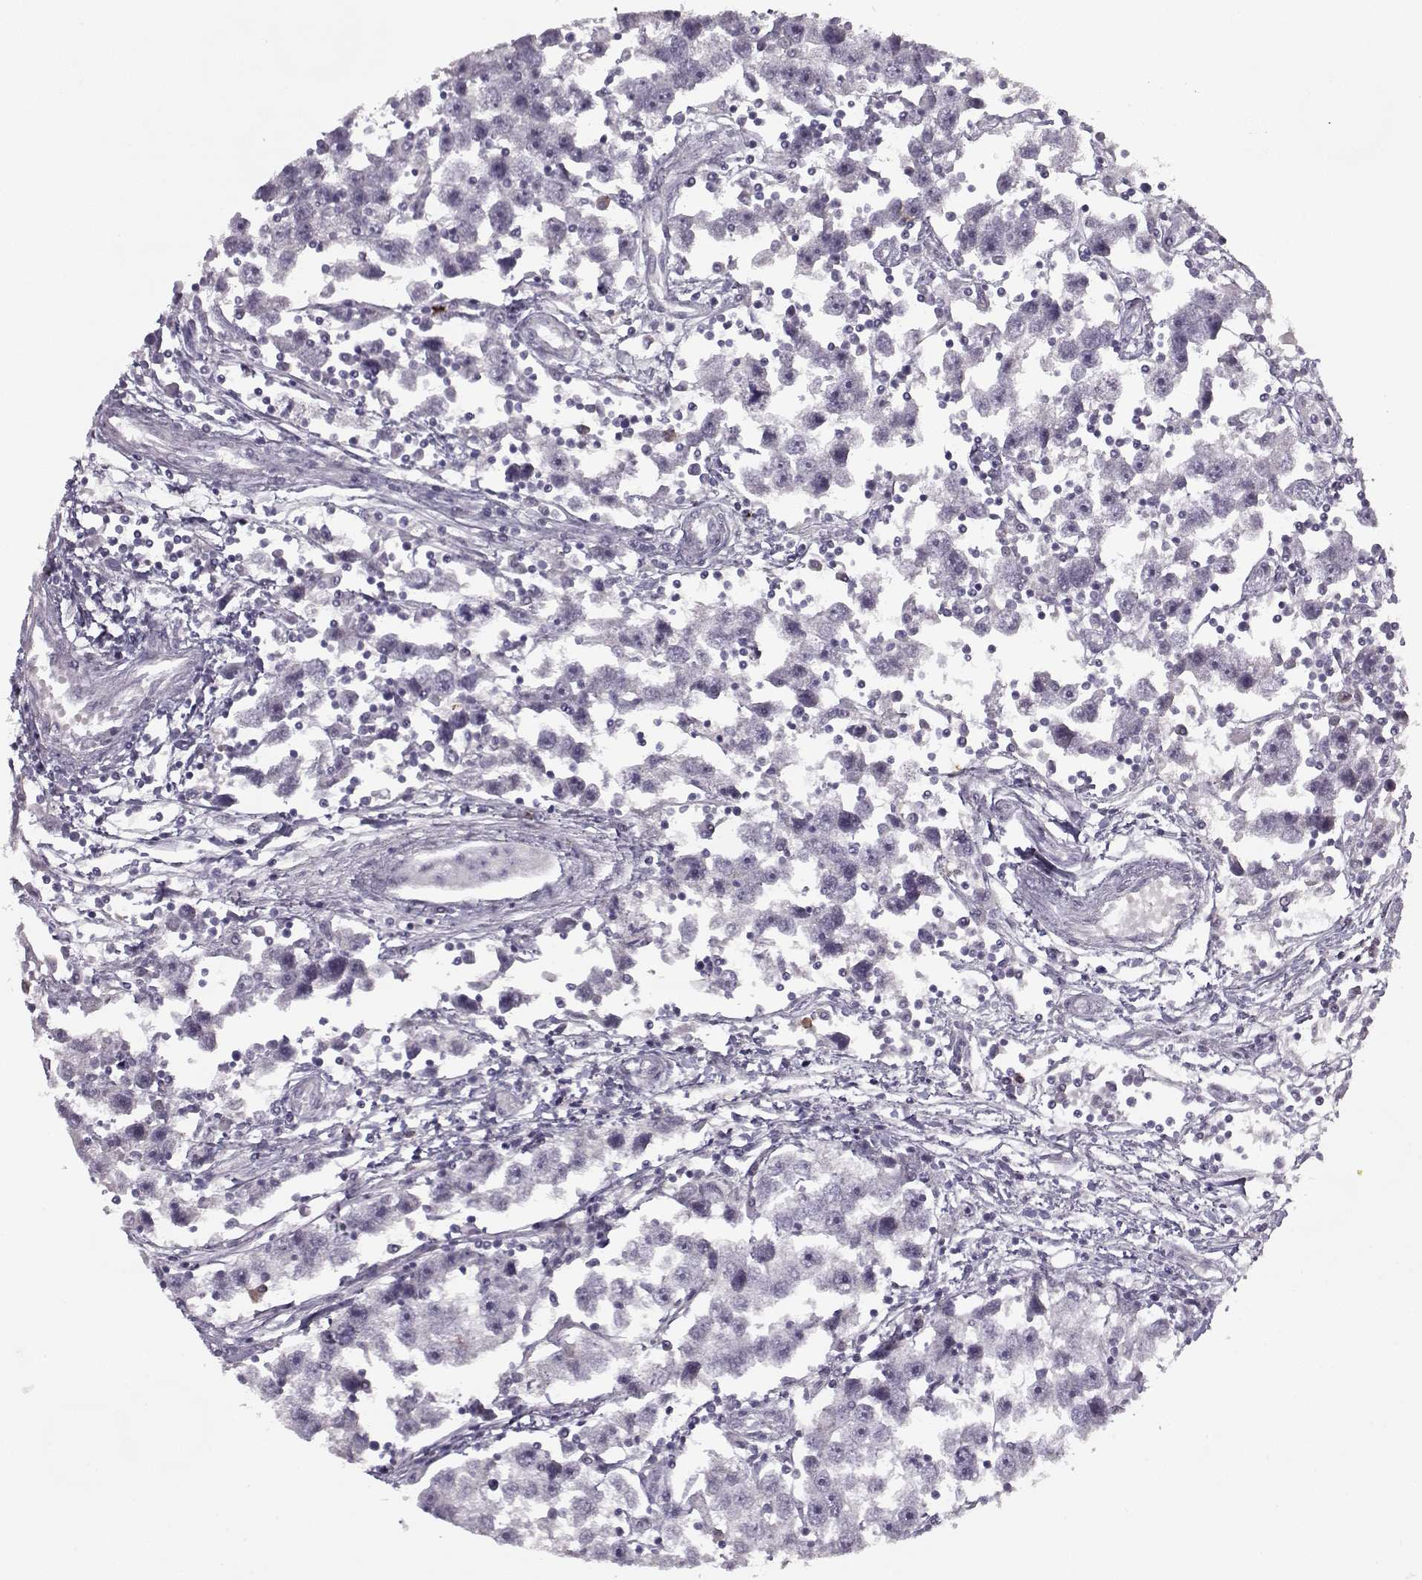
{"staining": {"intensity": "negative", "quantity": "none", "location": "none"}, "tissue": "testis cancer", "cell_type": "Tumor cells", "image_type": "cancer", "snomed": [{"axis": "morphology", "description": "Seminoma, NOS"}, {"axis": "topography", "description": "Testis"}], "caption": "IHC of testis cancer (seminoma) shows no staining in tumor cells.", "gene": "KRT9", "patient": {"sex": "male", "age": 30}}